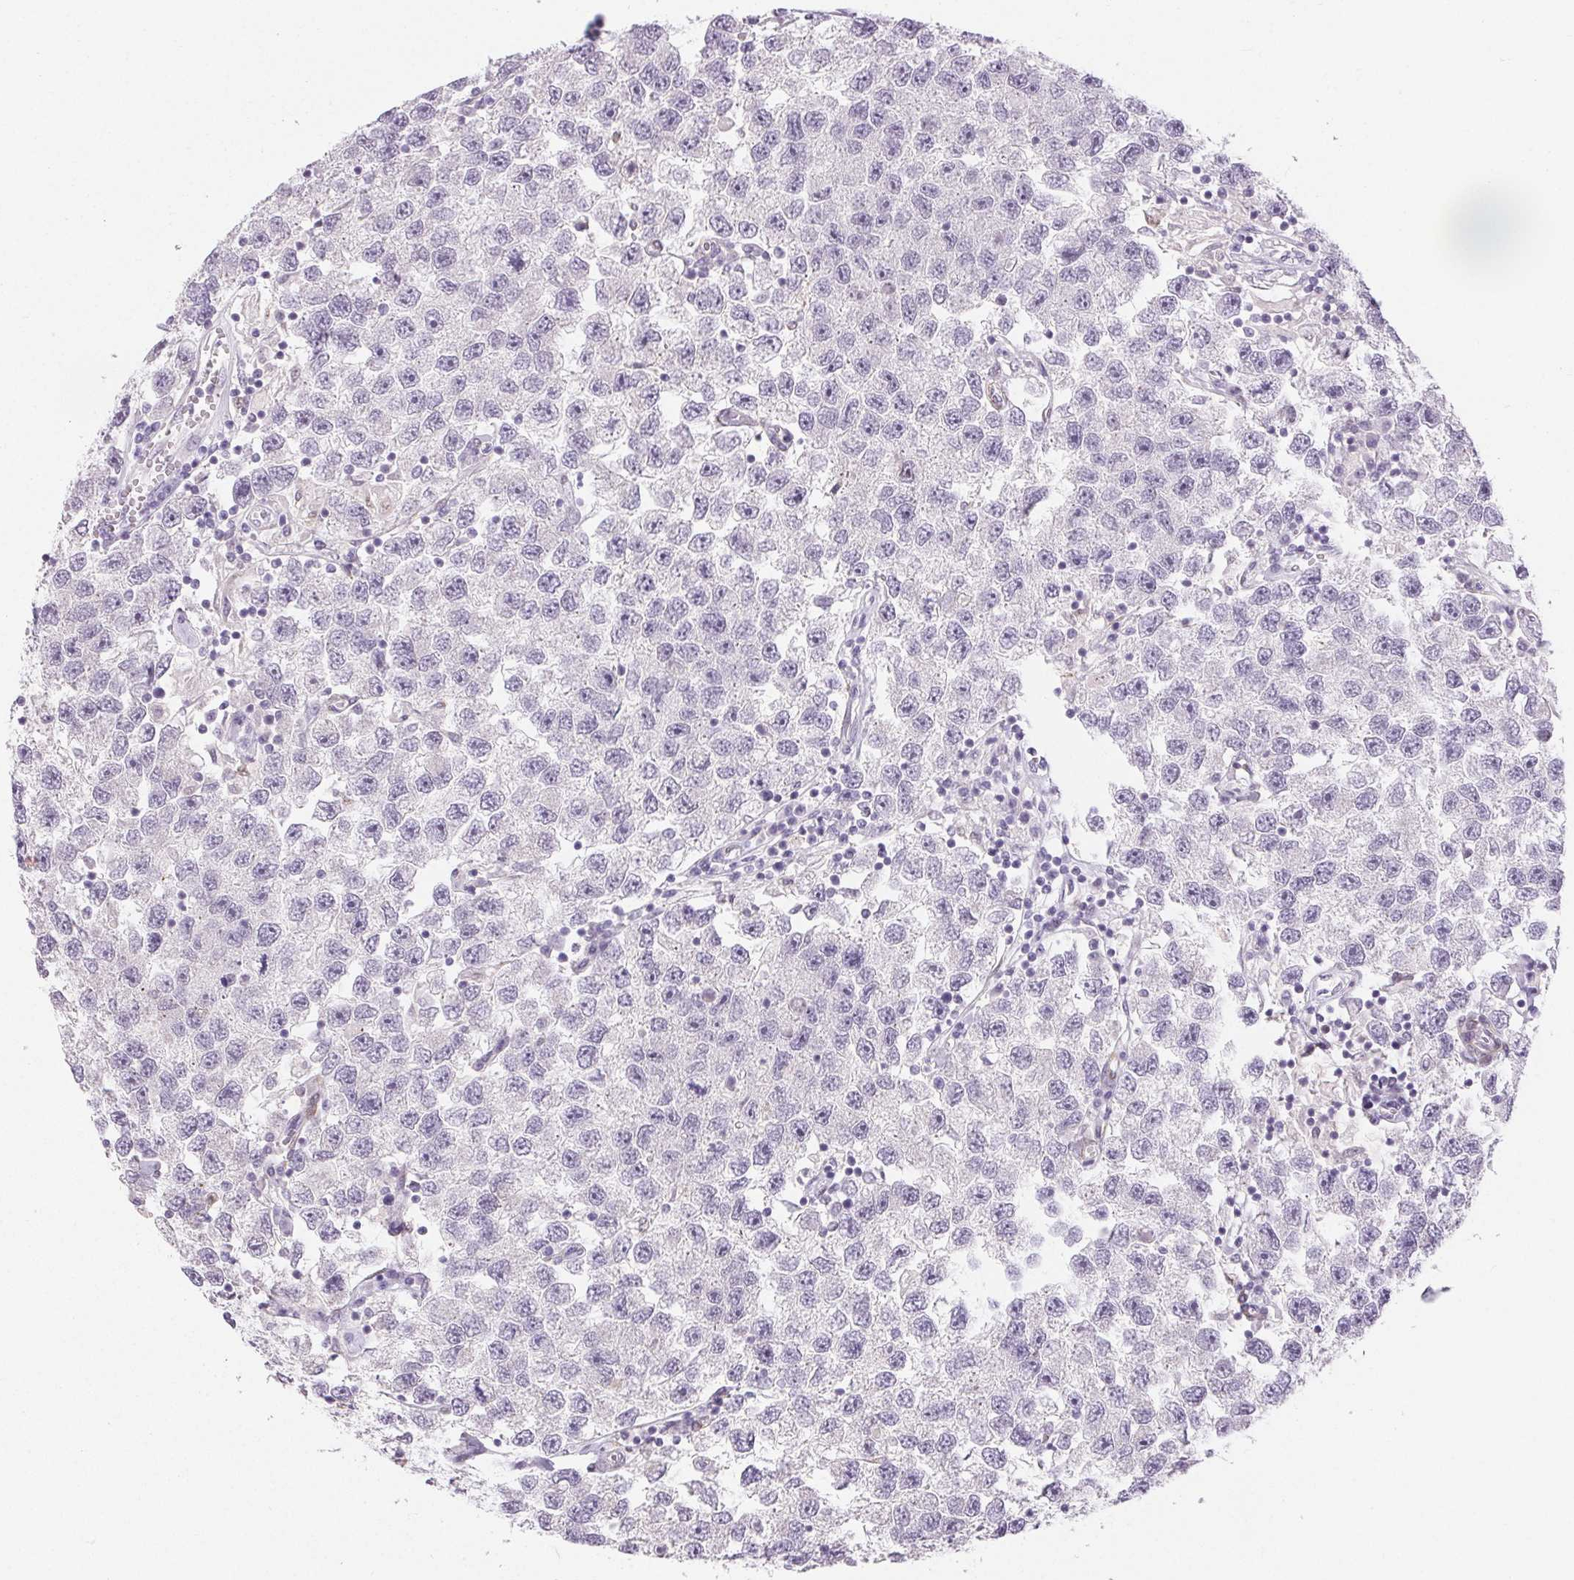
{"staining": {"intensity": "negative", "quantity": "none", "location": "none"}, "tissue": "testis cancer", "cell_type": "Tumor cells", "image_type": "cancer", "snomed": [{"axis": "morphology", "description": "Seminoma, NOS"}, {"axis": "topography", "description": "Testis"}], "caption": "Tumor cells show no significant protein staining in seminoma (testis).", "gene": "RPGRIP1", "patient": {"sex": "male", "age": 26}}